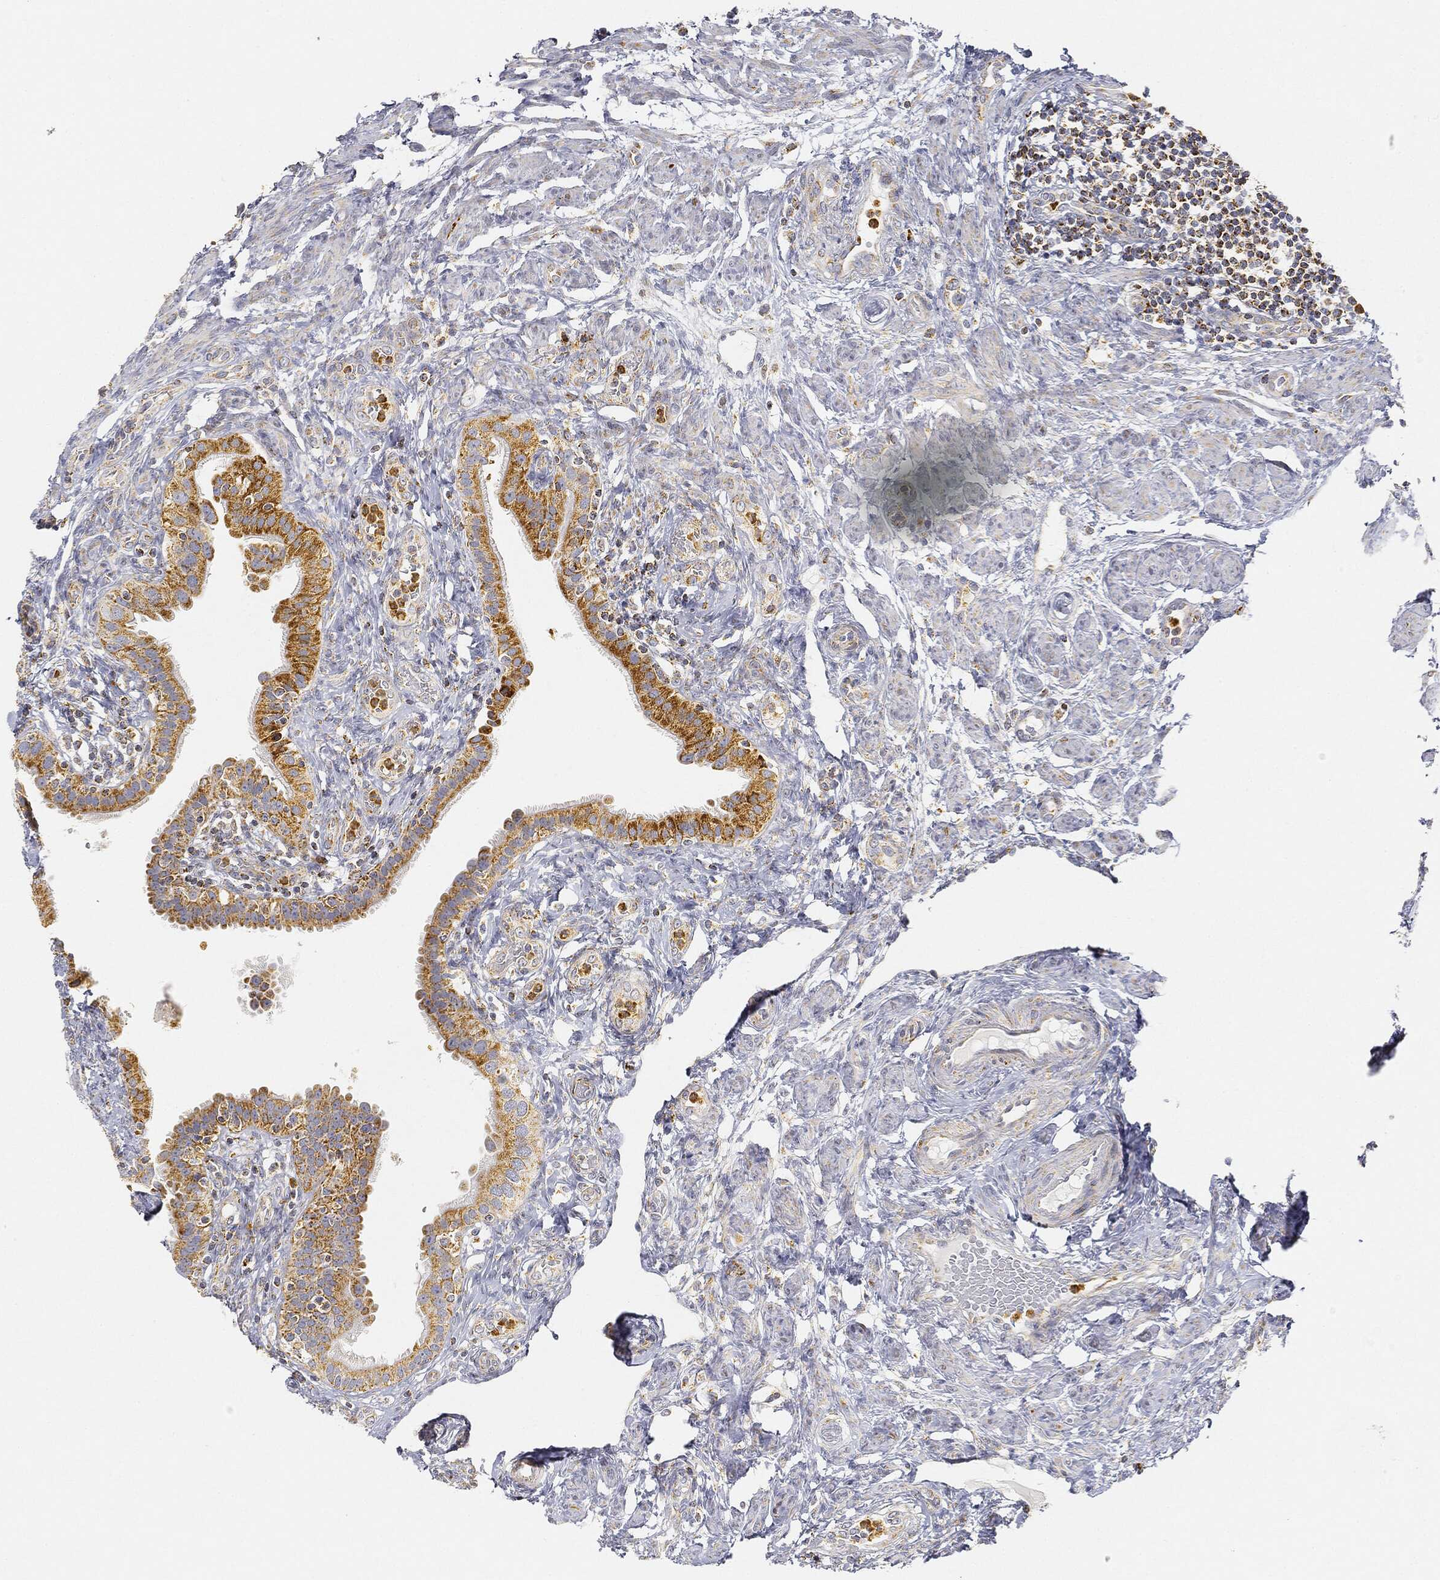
{"staining": {"intensity": "strong", "quantity": ">75%", "location": "cytoplasmic/membranous"}, "tissue": "fallopian tube", "cell_type": "Glandular cells", "image_type": "normal", "snomed": [{"axis": "morphology", "description": "Normal tissue, NOS"}, {"axis": "topography", "description": "Fallopian tube"}], "caption": "Fallopian tube was stained to show a protein in brown. There is high levels of strong cytoplasmic/membranous expression in about >75% of glandular cells. The protein is shown in brown color, while the nuclei are stained blue.", "gene": "CAPN15", "patient": {"sex": "female", "age": 41}}